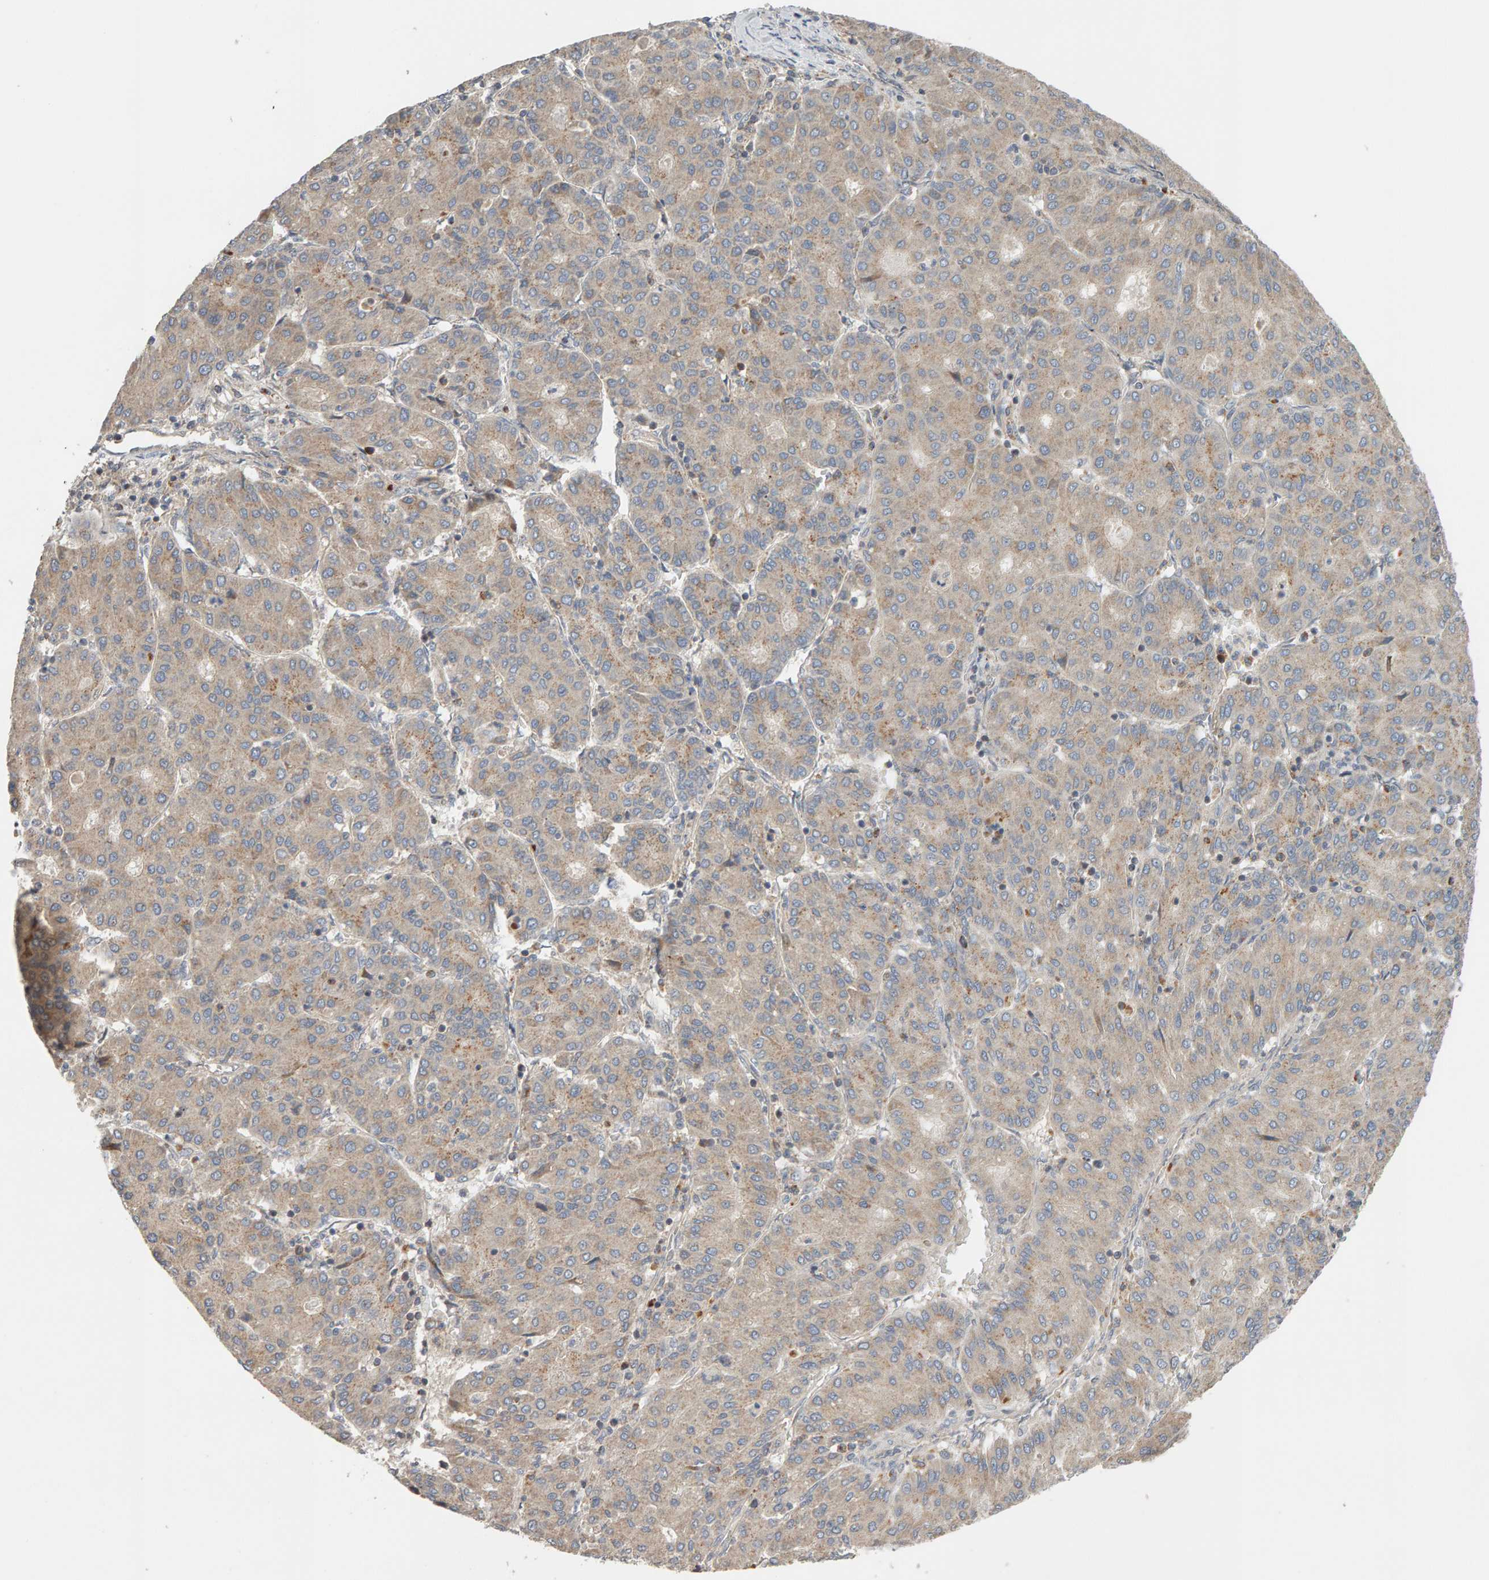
{"staining": {"intensity": "weak", "quantity": "25%-75%", "location": "cytoplasmic/membranous"}, "tissue": "liver cancer", "cell_type": "Tumor cells", "image_type": "cancer", "snomed": [{"axis": "morphology", "description": "Carcinoma, Hepatocellular, NOS"}, {"axis": "topography", "description": "Liver"}], "caption": "A brown stain labels weak cytoplasmic/membranous positivity of a protein in hepatocellular carcinoma (liver) tumor cells.", "gene": "DNAJC7", "patient": {"sex": "male", "age": 65}}